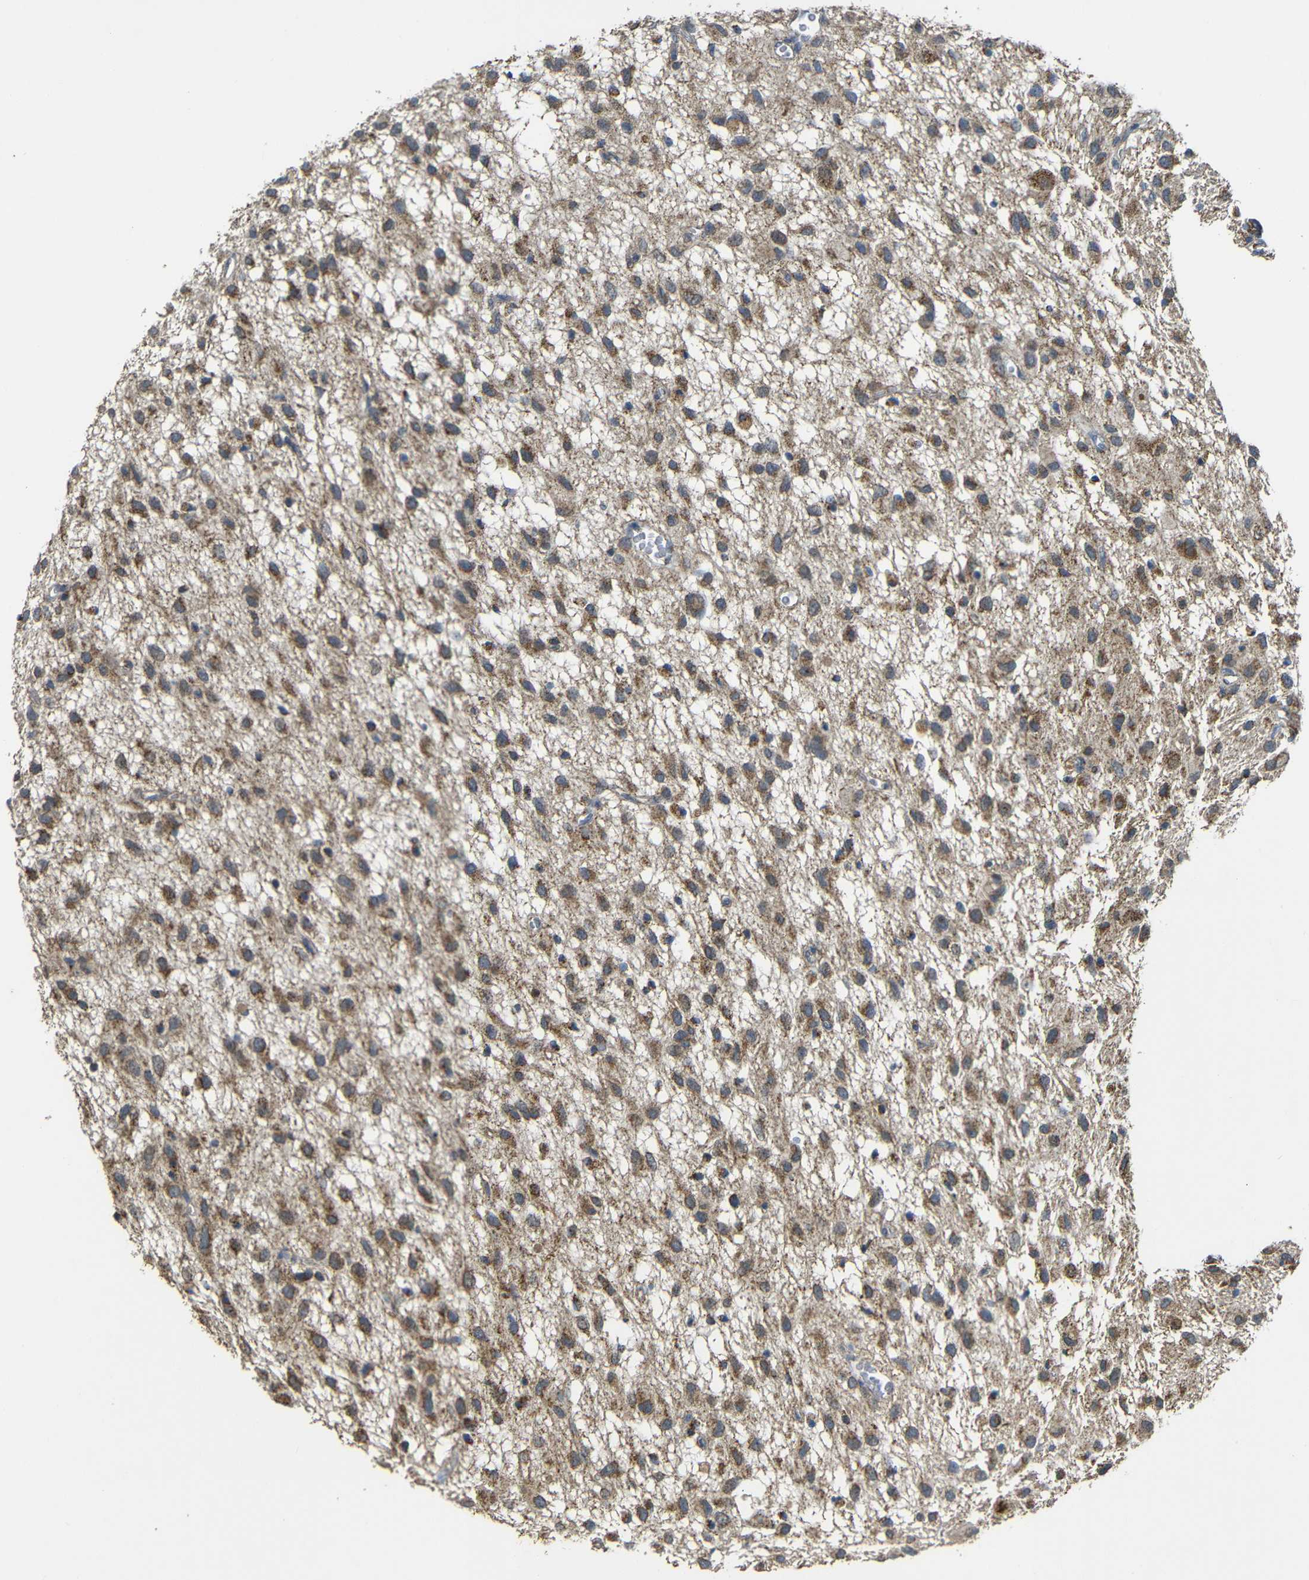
{"staining": {"intensity": "moderate", "quantity": ">75%", "location": "cytoplasmic/membranous"}, "tissue": "glioma", "cell_type": "Tumor cells", "image_type": "cancer", "snomed": [{"axis": "morphology", "description": "Glioma, malignant, Low grade"}, {"axis": "topography", "description": "Brain"}], "caption": "A micrograph of glioma stained for a protein demonstrates moderate cytoplasmic/membranous brown staining in tumor cells. (IHC, brightfield microscopy, high magnification).", "gene": "NR3C2", "patient": {"sex": "male", "age": 77}}